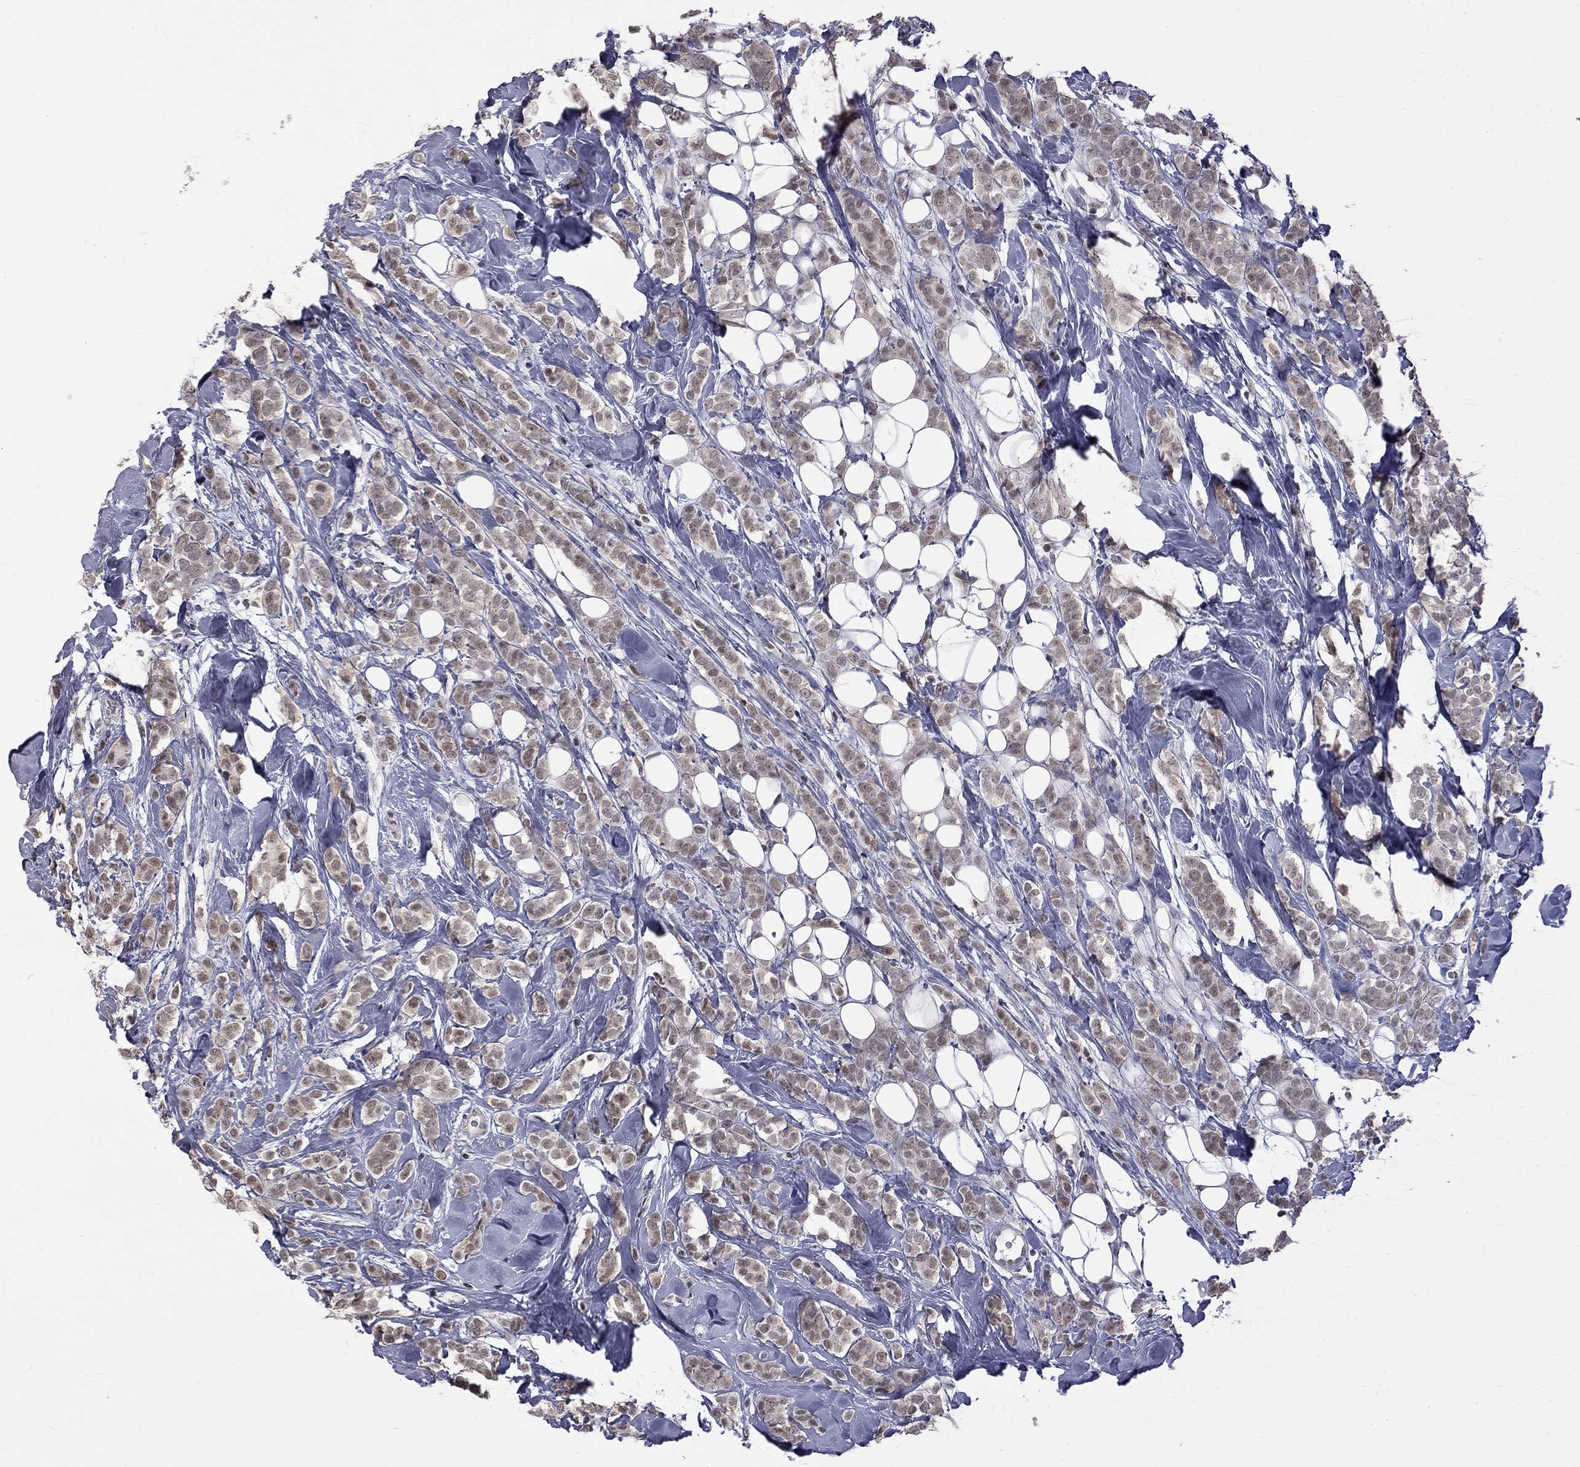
{"staining": {"intensity": "weak", "quantity": "25%-75%", "location": "cytoplasmic/membranous,nuclear"}, "tissue": "breast cancer", "cell_type": "Tumor cells", "image_type": "cancer", "snomed": [{"axis": "morphology", "description": "Lobular carcinoma"}, {"axis": "topography", "description": "Breast"}], "caption": "The photomicrograph displays staining of breast cancer (lobular carcinoma), revealing weak cytoplasmic/membranous and nuclear protein expression (brown color) within tumor cells.", "gene": "RFWD3", "patient": {"sex": "female", "age": 49}}